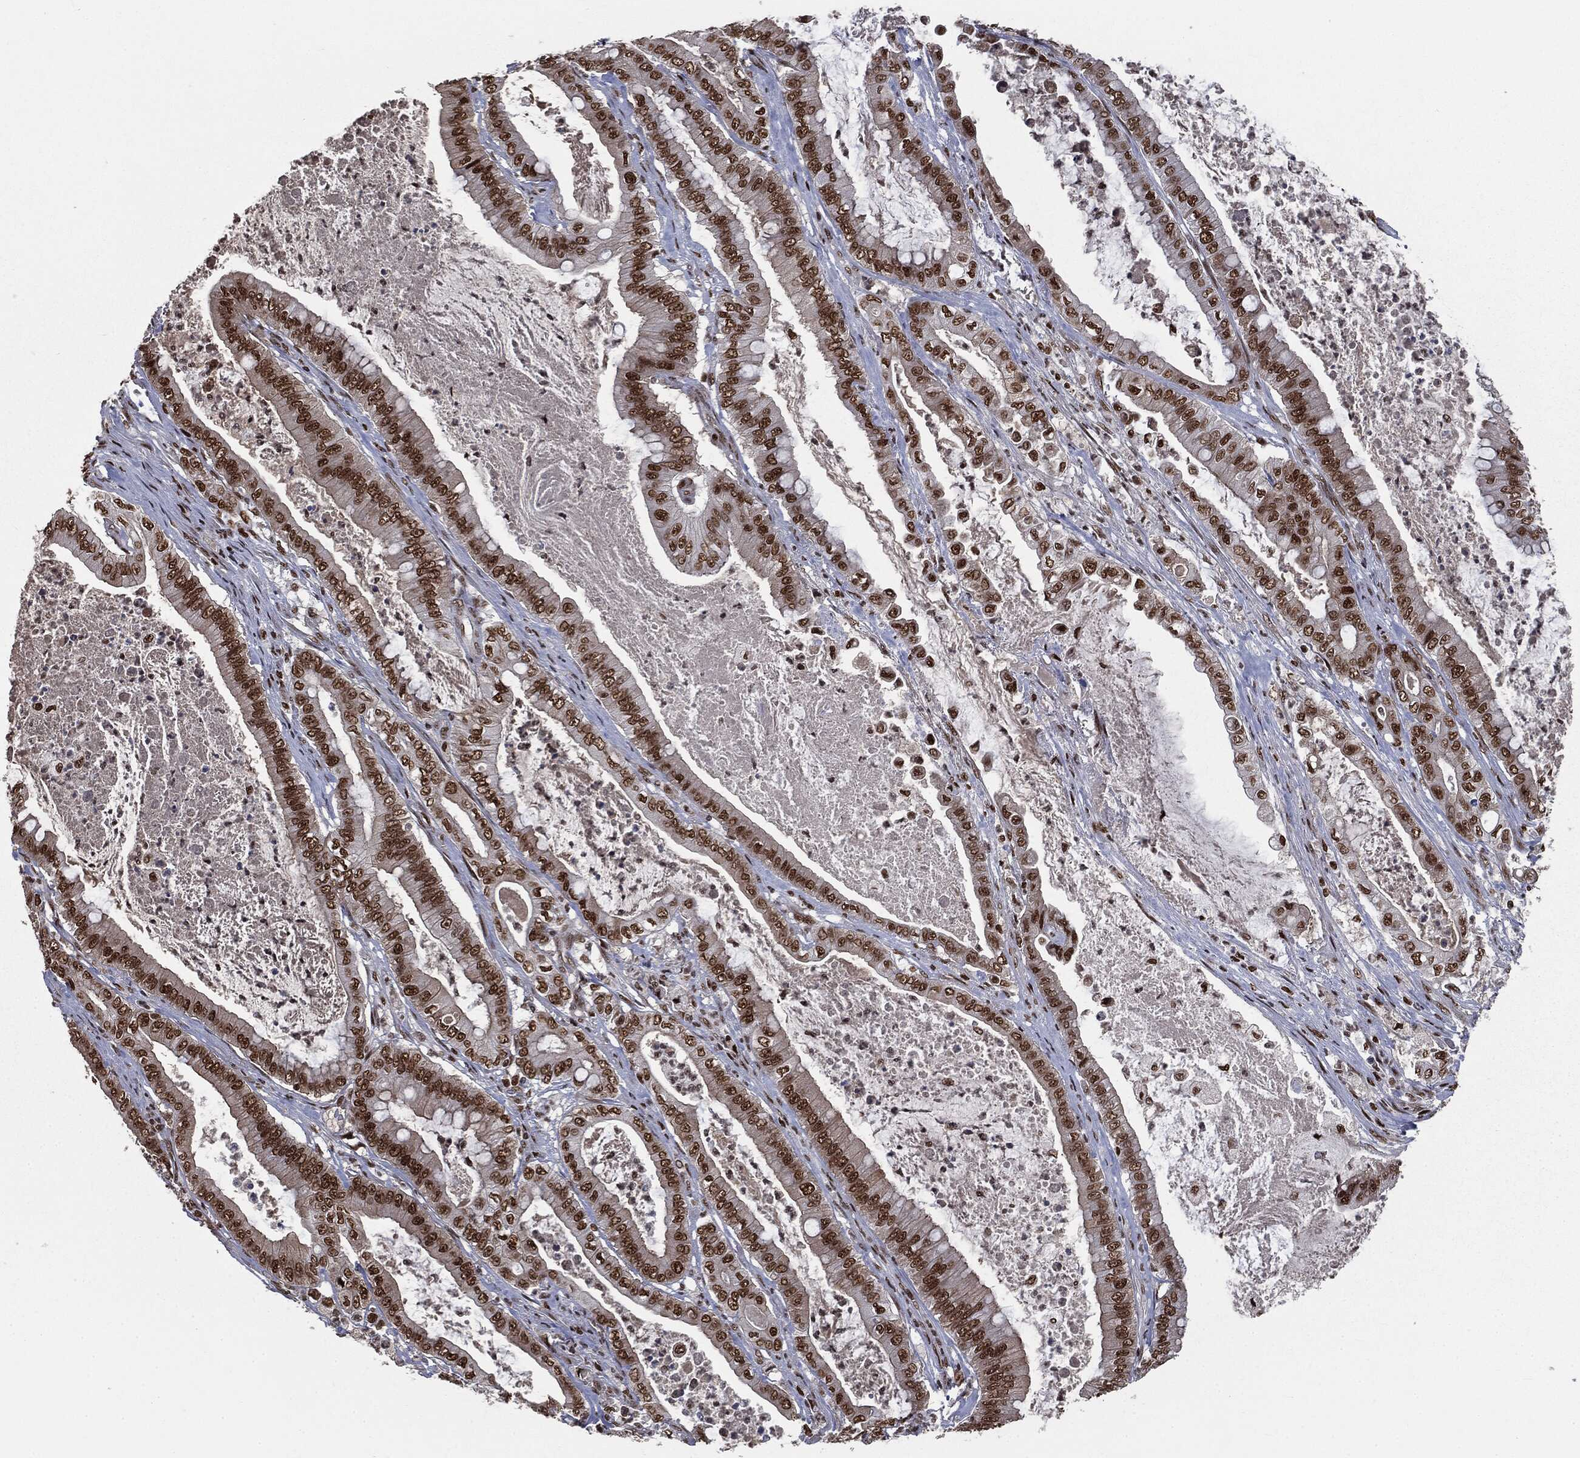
{"staining": {"intensity": "strong", "quantity": ">75%", "location": "nuclear"}, "tissue": "pancreatic cancer", "cell_type": "Tumor cells", "image_type": "cancer", "snomed": [{"axis": "morphology", "description": "Adenocarcinoma, NOS"}, {"axis": "topography", "description": "Pancreas"}], "caption": "IHC staining of pancreatic cancer (adenocarcinoma), which shows high levels of strong nuclear expression in about >75% of tumor cells indicating strong nuclear protein positivity. The staining was performed using DAB (3,3'-diaminobenzidine) (brown) for protein detection and nuclei were counterstained in hematoxylin (blue).", "gene": "DPH2", "patient": {"sex": "male", "age": 71}}